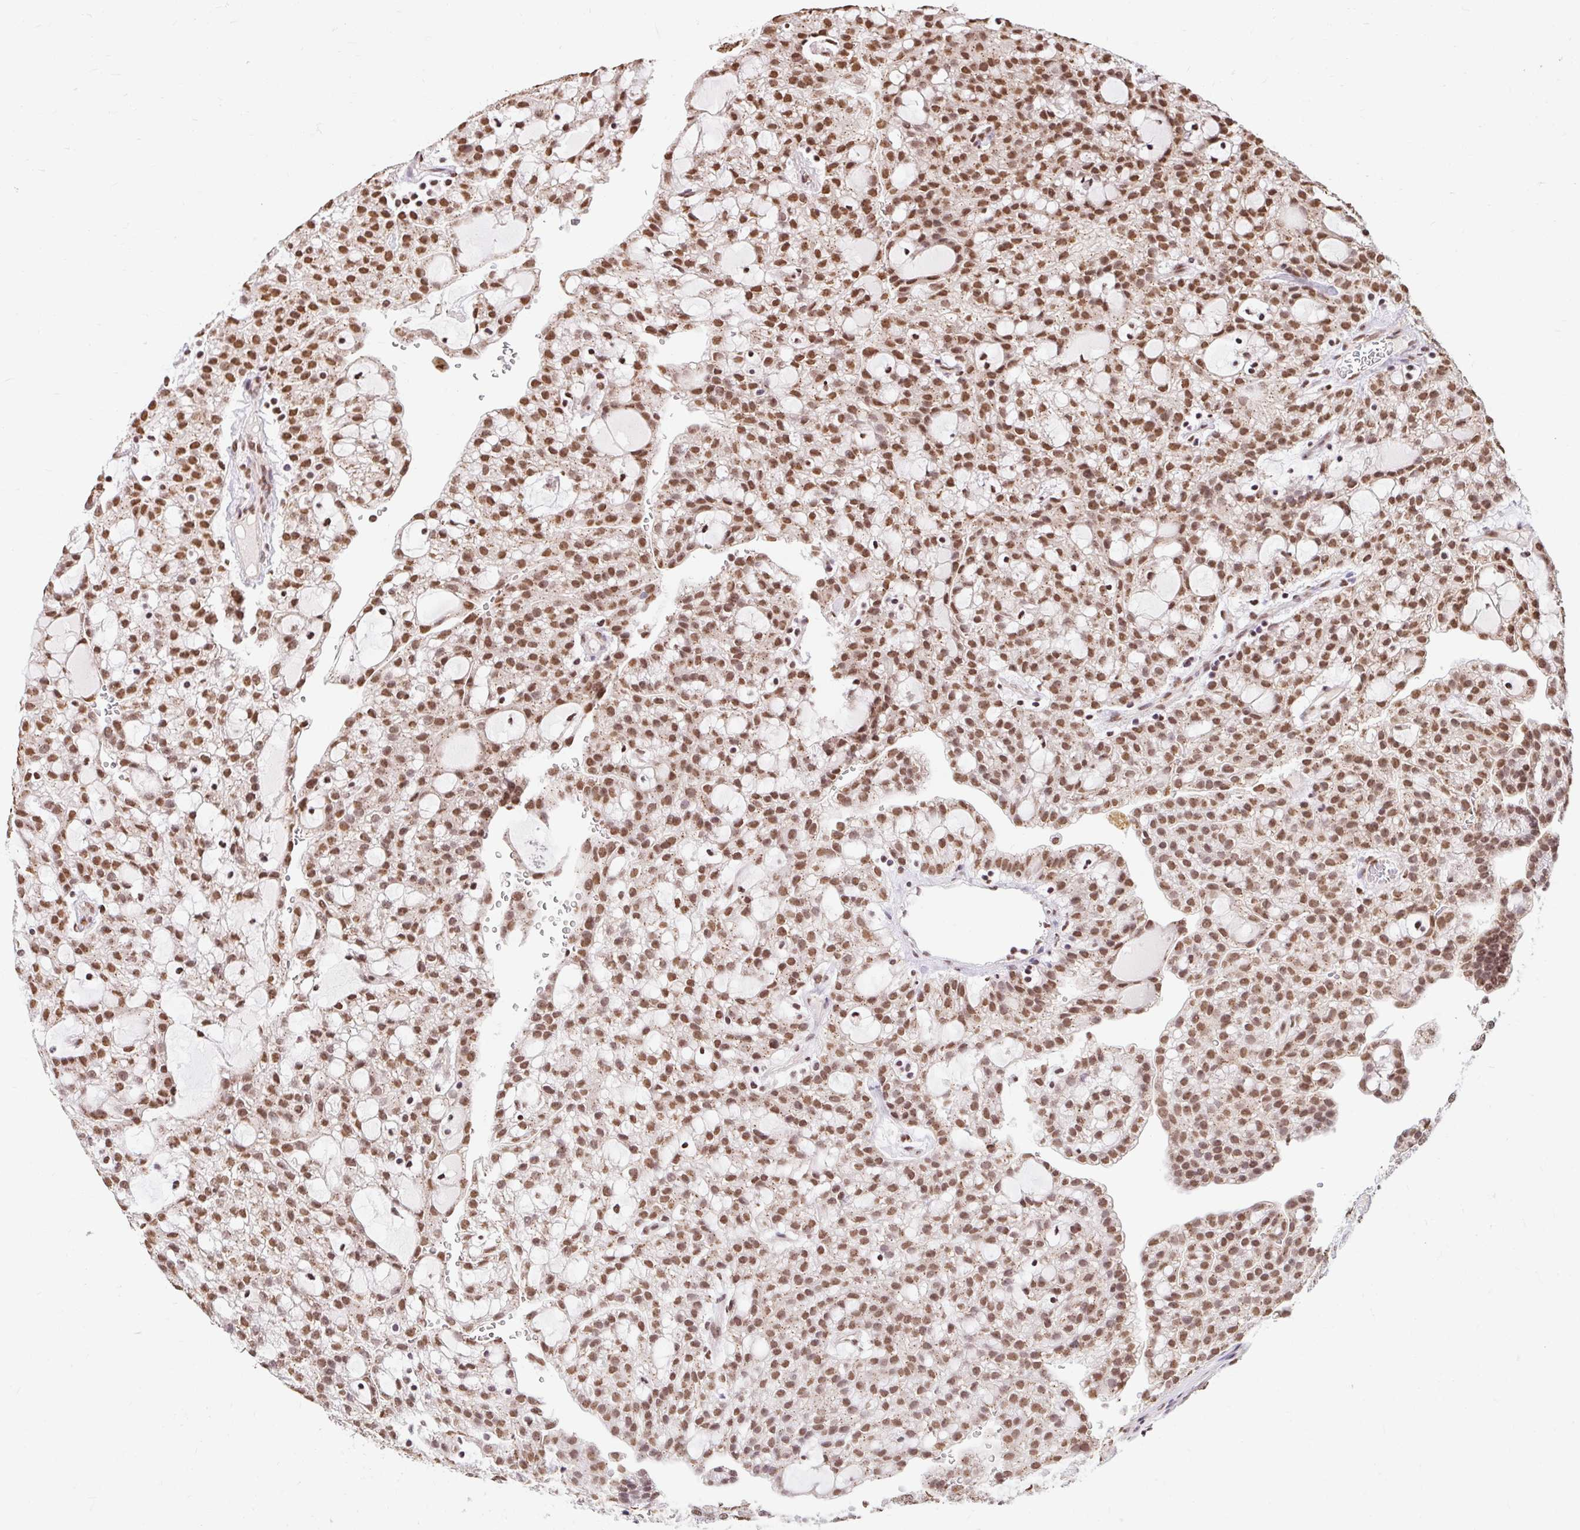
{"staining": {"intensity": "moderate", "quantity": ">75%", "location": "nuclear"}, "tissue": "renal cancer", "cell_type": "Tumor cells", "image_type": "cancer", "snomed": [{"axis": "morphology", "description": "Adenocarcinoma, NOS"}, {"axis": "topography", "description": "Kidney"}], "caption": "Protein staining demonstrates moderate nuclear positivity in about >75% of tumor cells in renal cancer.", "gene": "BICRA", "patient": {"sex": "male", "age": 63}}